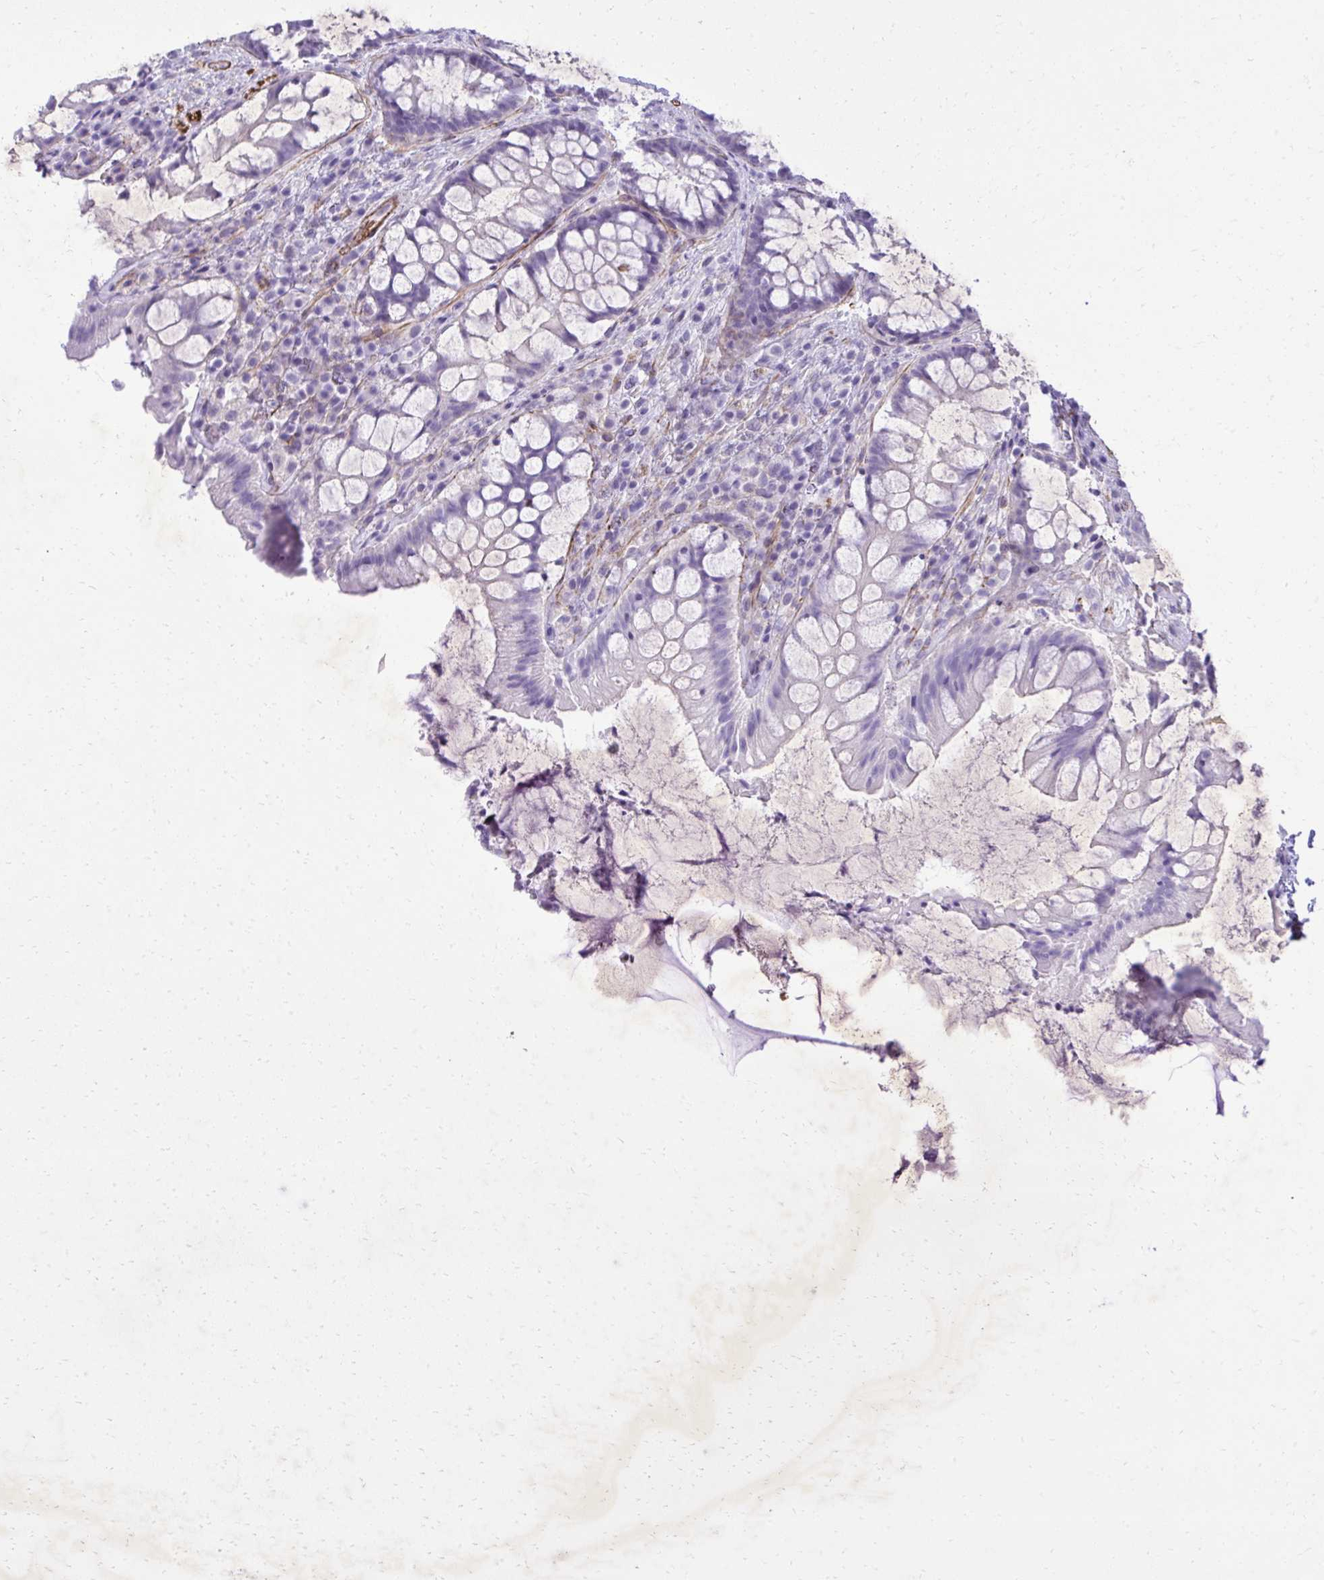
{"staining": {"intensity": "negative", "quantity": "none", "location": "none"}, "tissue": "rectum", "cell_type": "Glandular cells", "image_type": "normal", "snomed": [{"axis": "morphology", "description": "Normal tissue, NOS"}, {"axis": "topography", "description": "Rectum"}], "caption": "Photomicrograph shows no significant protein staining in glandular cells of benign rectum.", "gene": "PITPNM3", "patient": {"sex": "female", "age": 58}}